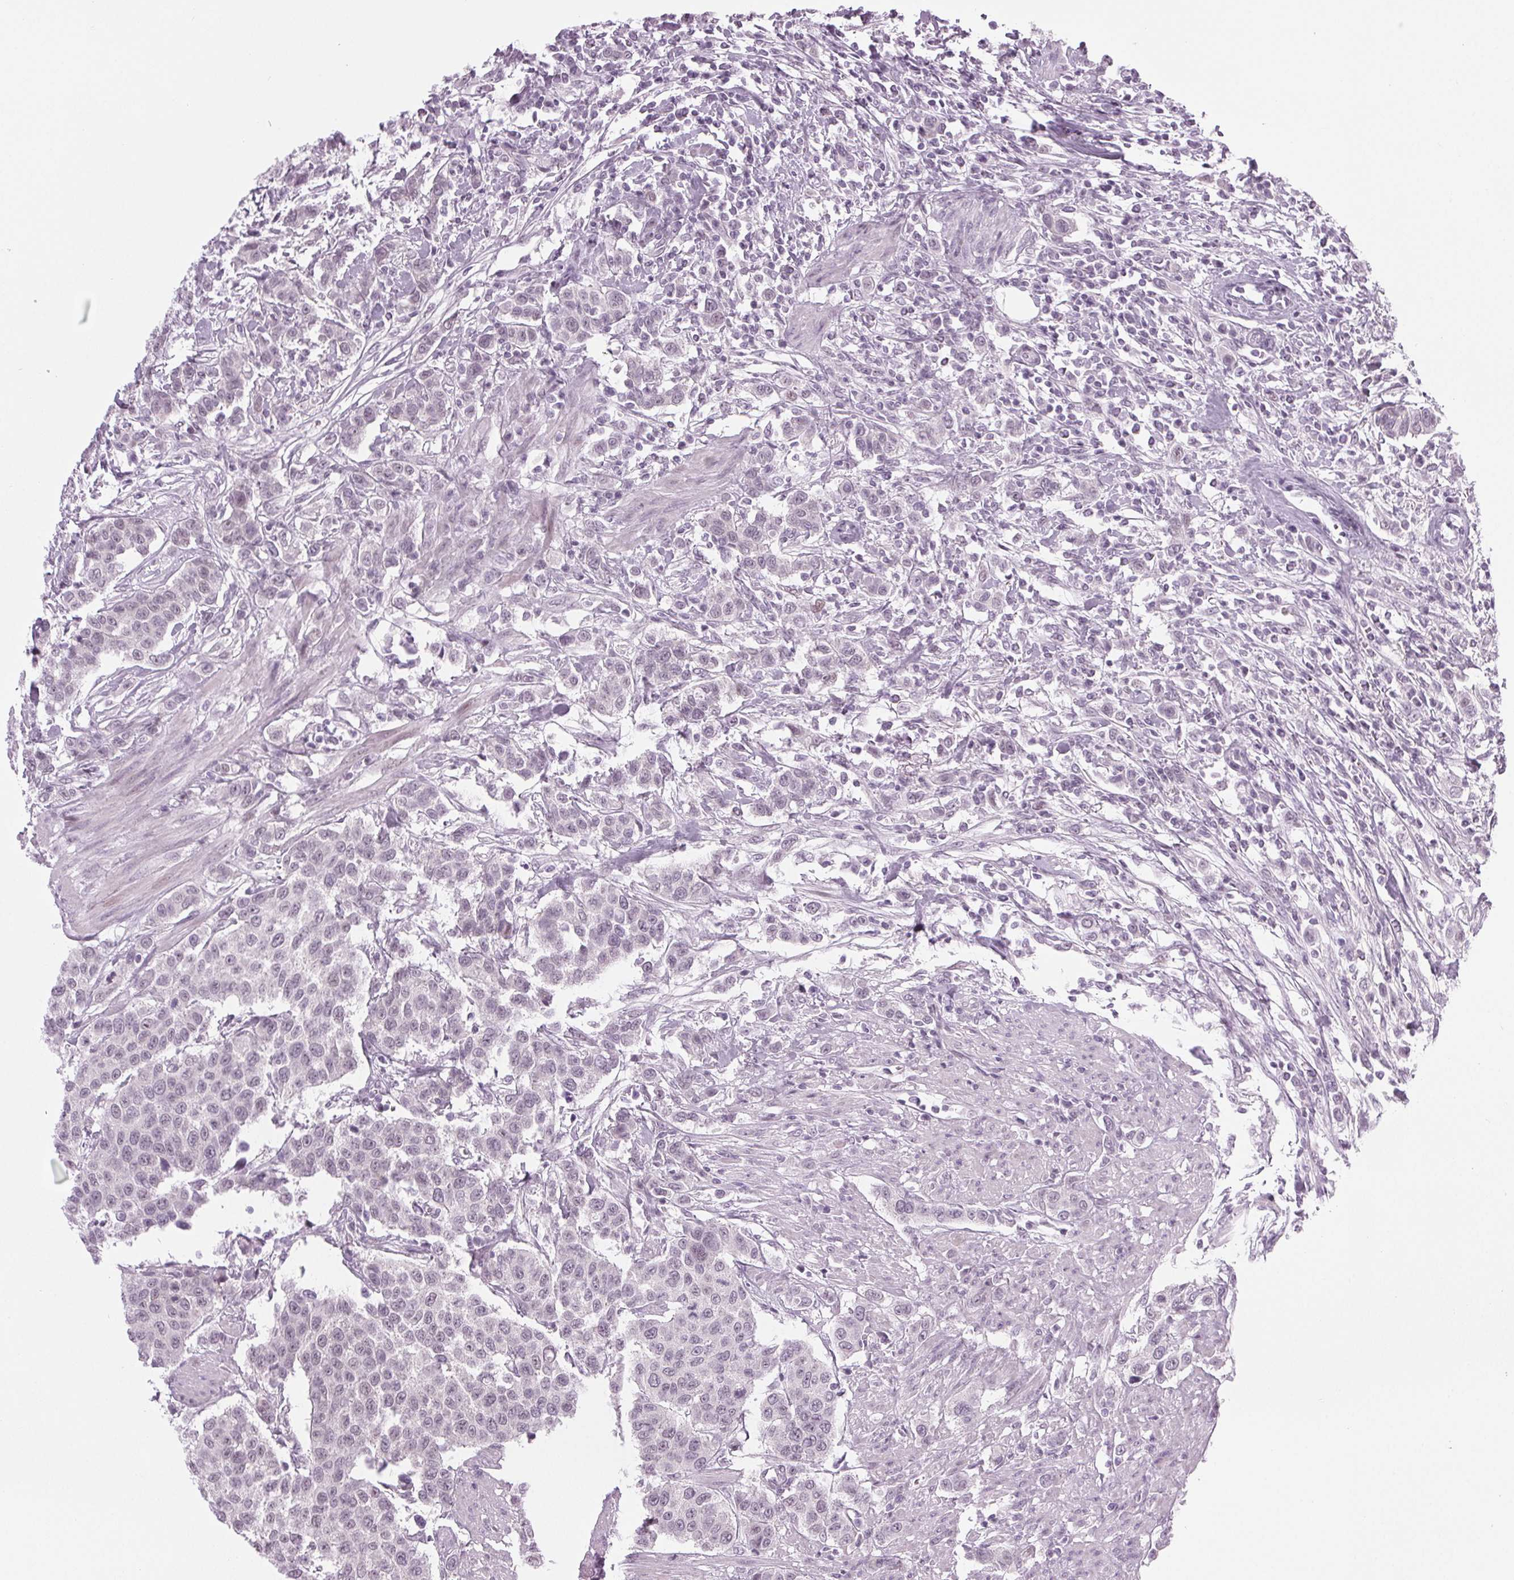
{"staining": {"intensity": "negative", "quantity": "none", "location": "none"}, "tissue": "urothelial cancer", "cell_type": "Tumor cells", "image_type": "cancer", "snomed": [{"axis": "morphology", "description": "Urothelial carcinoma, High grade"}, {"axis": "topography", "description": "Urinary bladder"}], "caption": "The micrograph reveals no significant staining in tumor cells of high-grade urothelial carcinoma.", "gene": "IGF2BP1", "patient": {"sex": "female", "age": 58}}